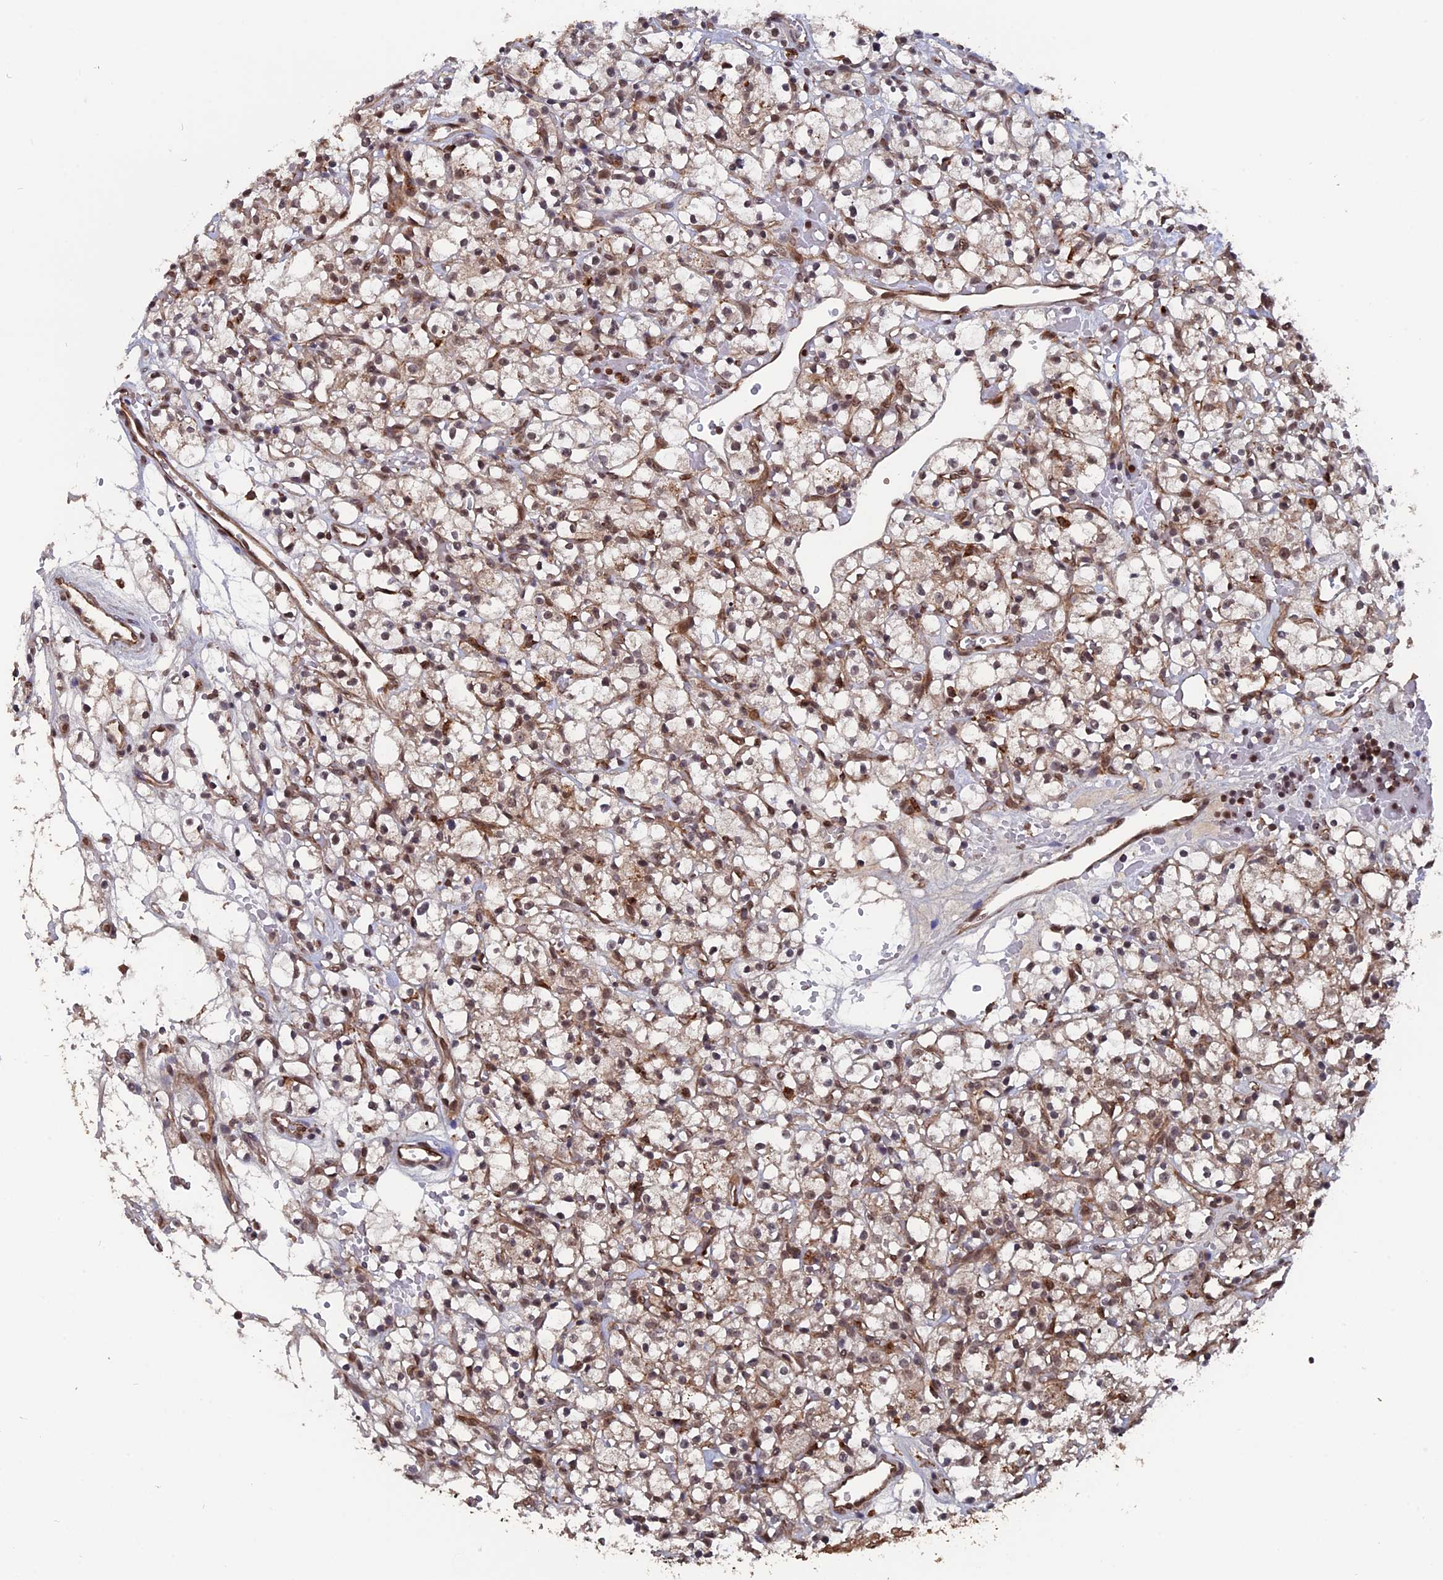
{"staining": {"intensity": "moderate", "quantity": "25%-75%", "location": "nuclear"}, "tissue": "renal cancer", "cell_type": "Tumor cells", "image_type": "cancer", "snomed": [{"axis": "morphology", "description": "Adenocarcinoma, NOS"}, {"axis": "topography", "description": "Kidney"}], "caption": "Immunohistochemistry (IHC) of human renal adenocarcinoma shows medium levels of moderate nuclear positivity in approximately 25%-75% of tumor cells.", "gene": "NOSIP", "patient": {"sex": "female", "age": 59}}